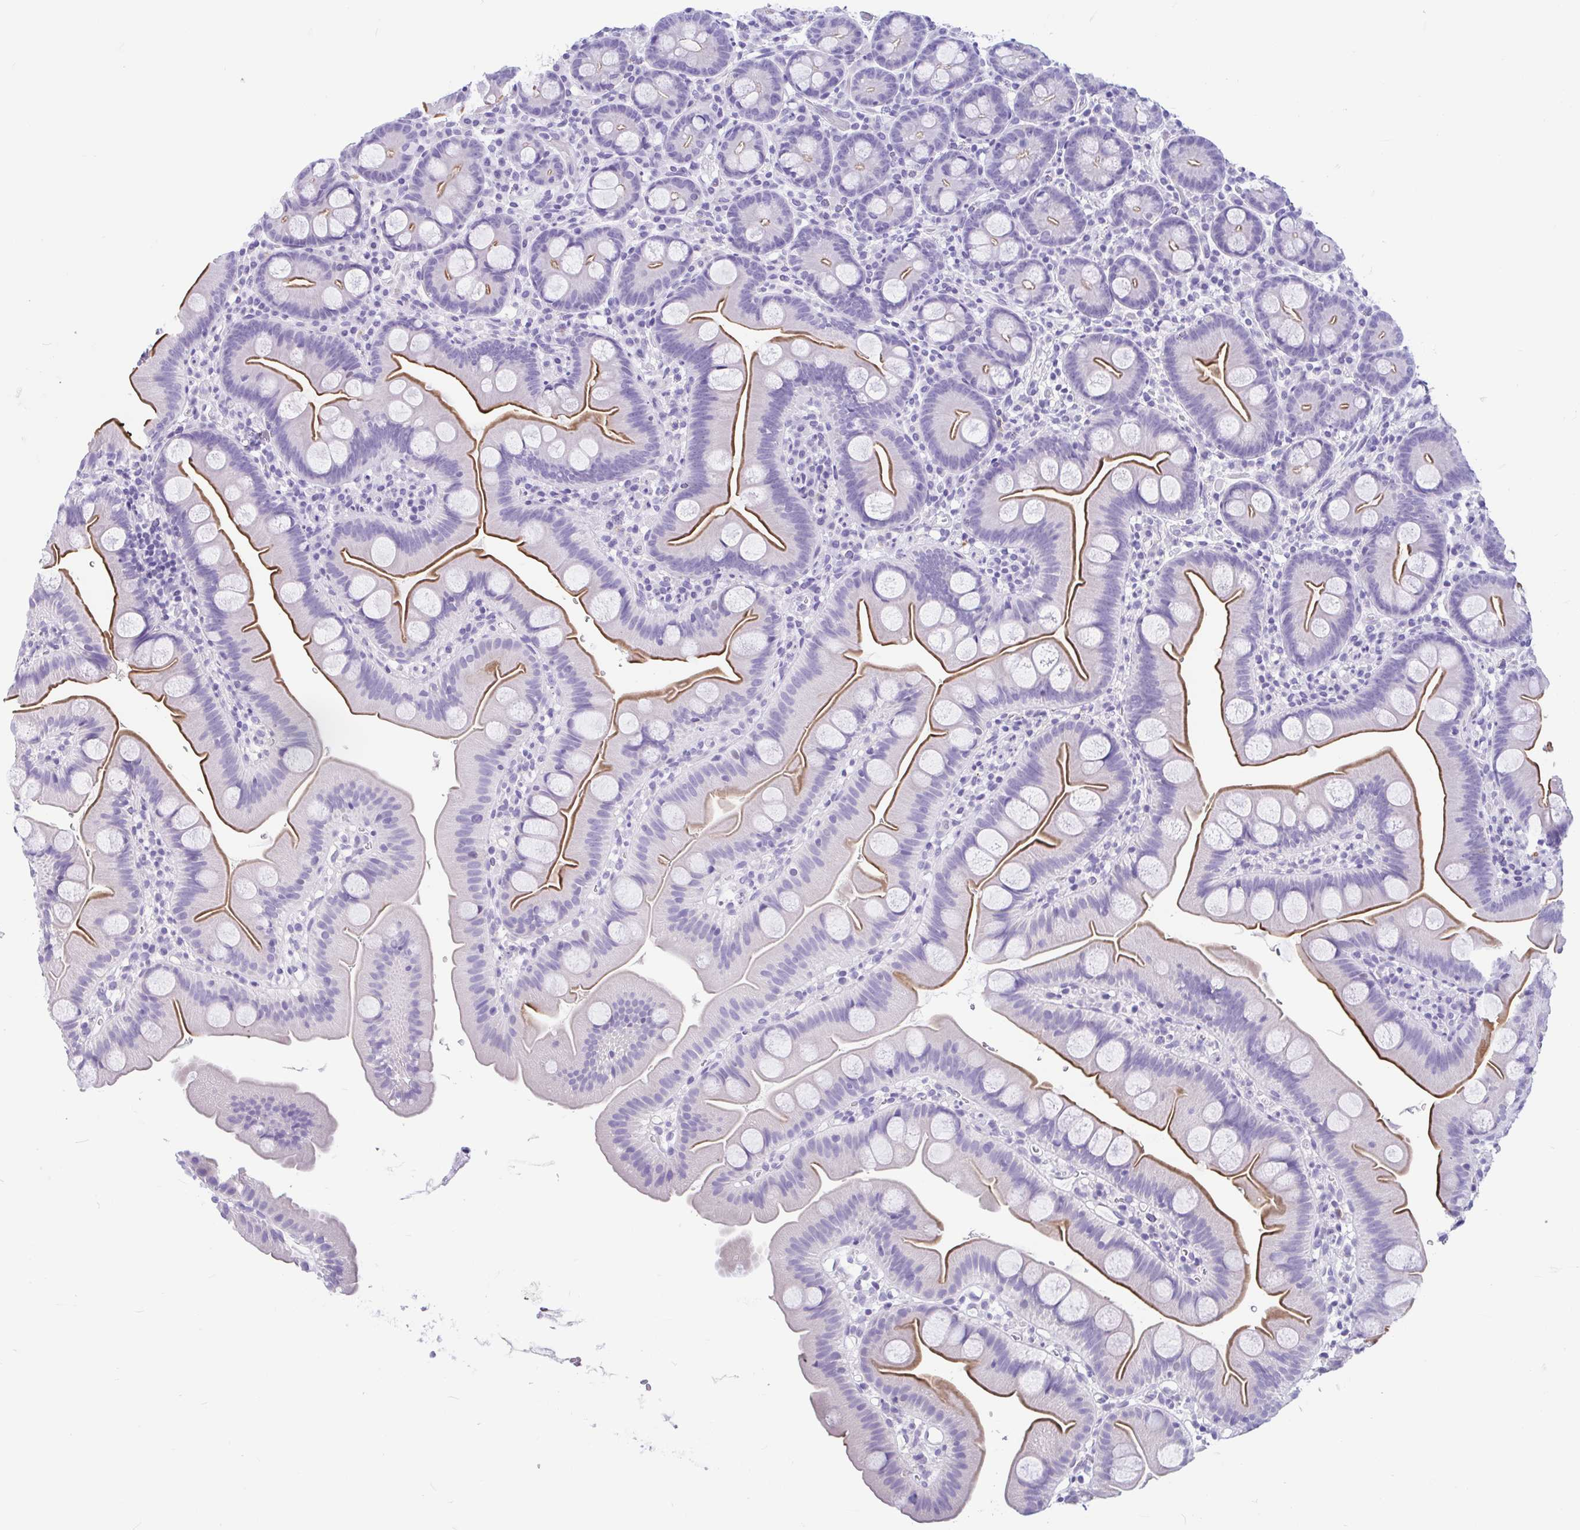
{"staining": {"intensity": "moderate", "quantity": "25%-75%", "location": "cytoplasmic/membranous"}, "tissue": "small intestine", "cell_type": "Glandular cells", "image_type": "normal", "snomed": [{"axis": "morphology", "description": "Normal tissue, NOS"}, {"axis": "topography", "description": "Small intestine"}], "caption": "DAB immunohistochemical staining of benign human small intestine demonstrates moderate cytoplasmic/membranous protein expression in approximately 25%-75% of glandular cells. (DAB (3,3'-diaminobenzidine) = brown stain, brightfield microscopy at high magnification).", "gene": "ZNF319", "patient": {"sex": "female", "age": 68}}